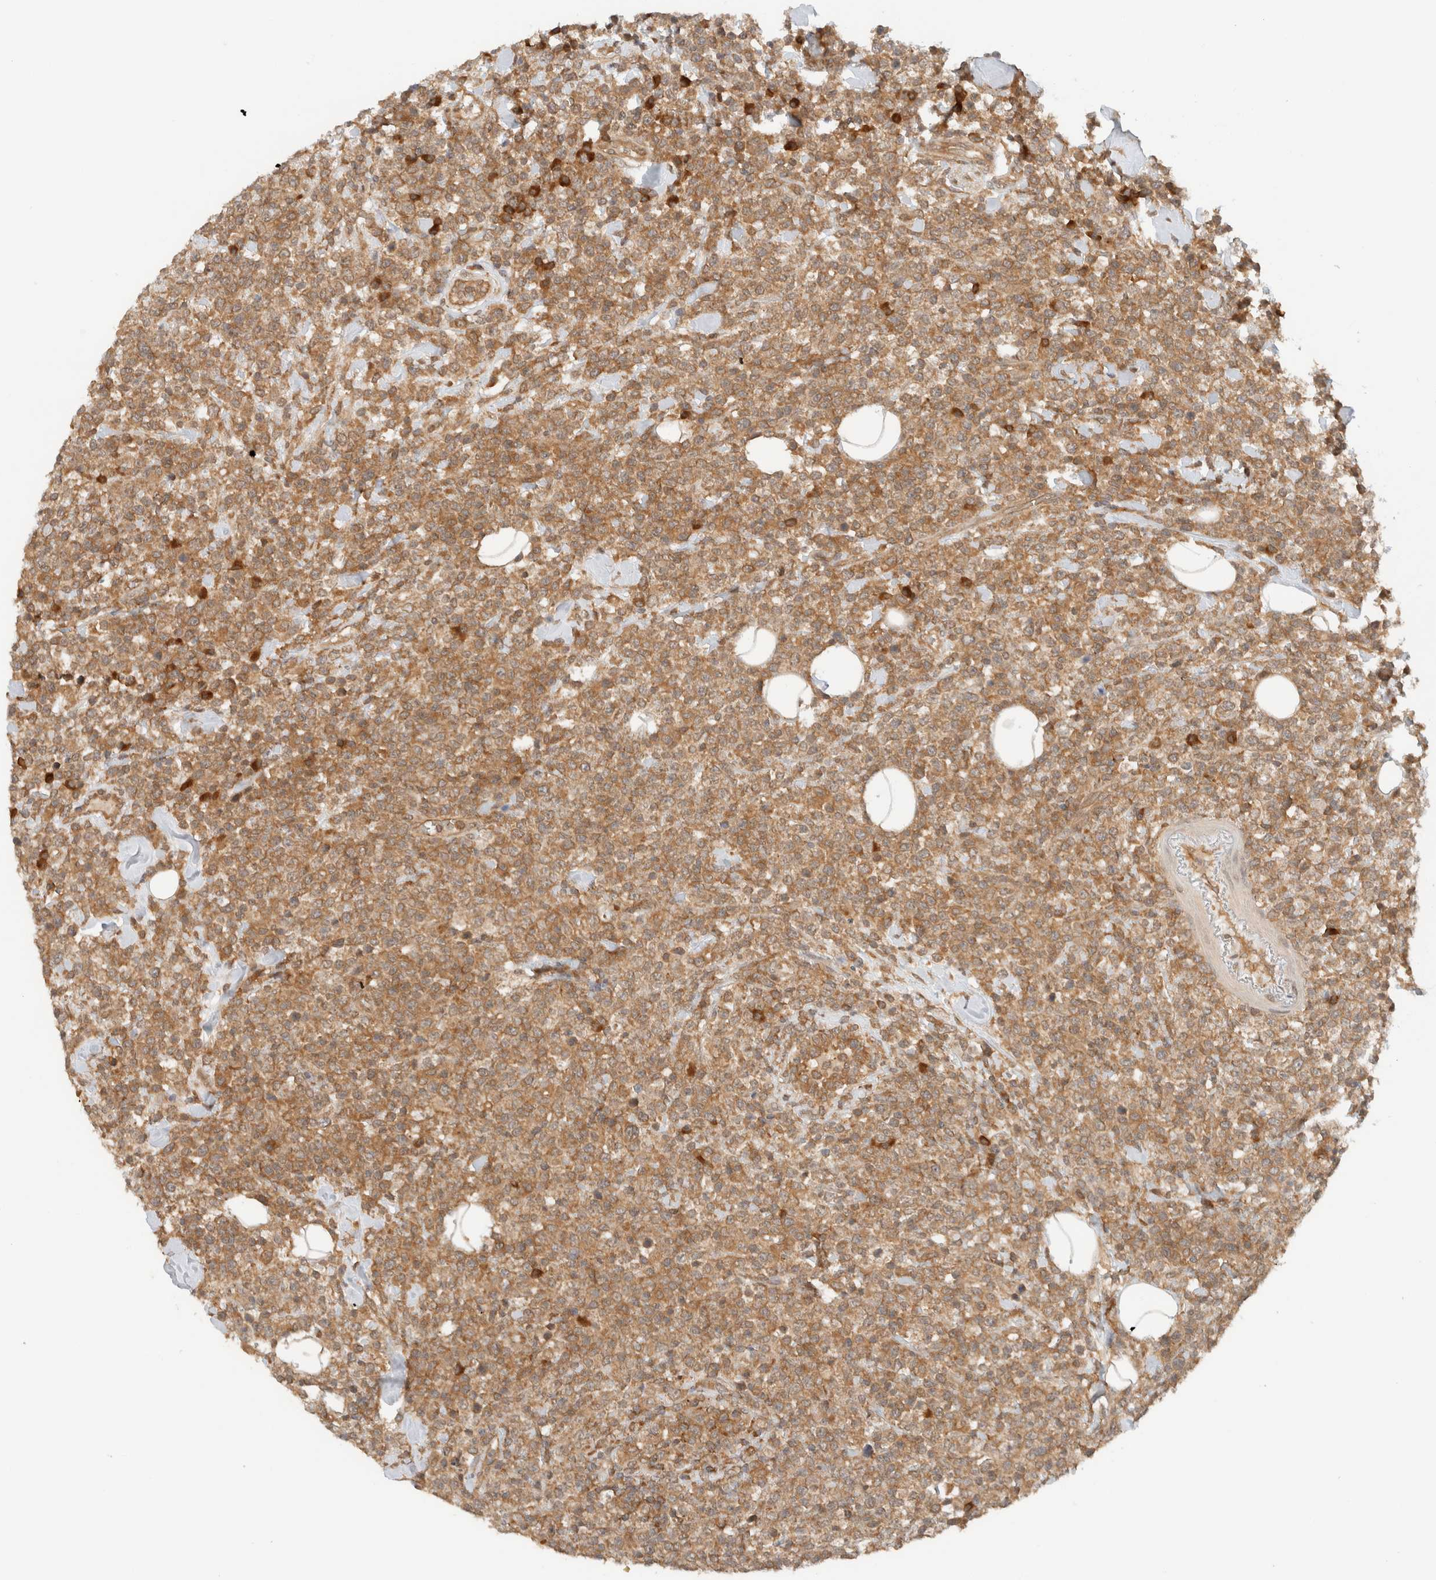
{"staining": {"intensity": "moderate", "quantity": ">75%", "location": "cytoplasmic/membranous"}, "tissue": "lymphoma", "cell_type": "Tumor cells", "image_type": "cancer", "snomed": [{"axis": "morphology", "description": "Malignant lymphoma, non-Hodgkin's type, High grade"}, {"axis": "topography", "description": "Colon"}], "caption": "Approximately >75% of tumor cells in lymphoma show moderate cytoplasmic/membranous protein staining as visualized by brown immunohistochemical staining.", "gene": "ARFGEF2", "patient": {"sex": "female", "age": 53}}